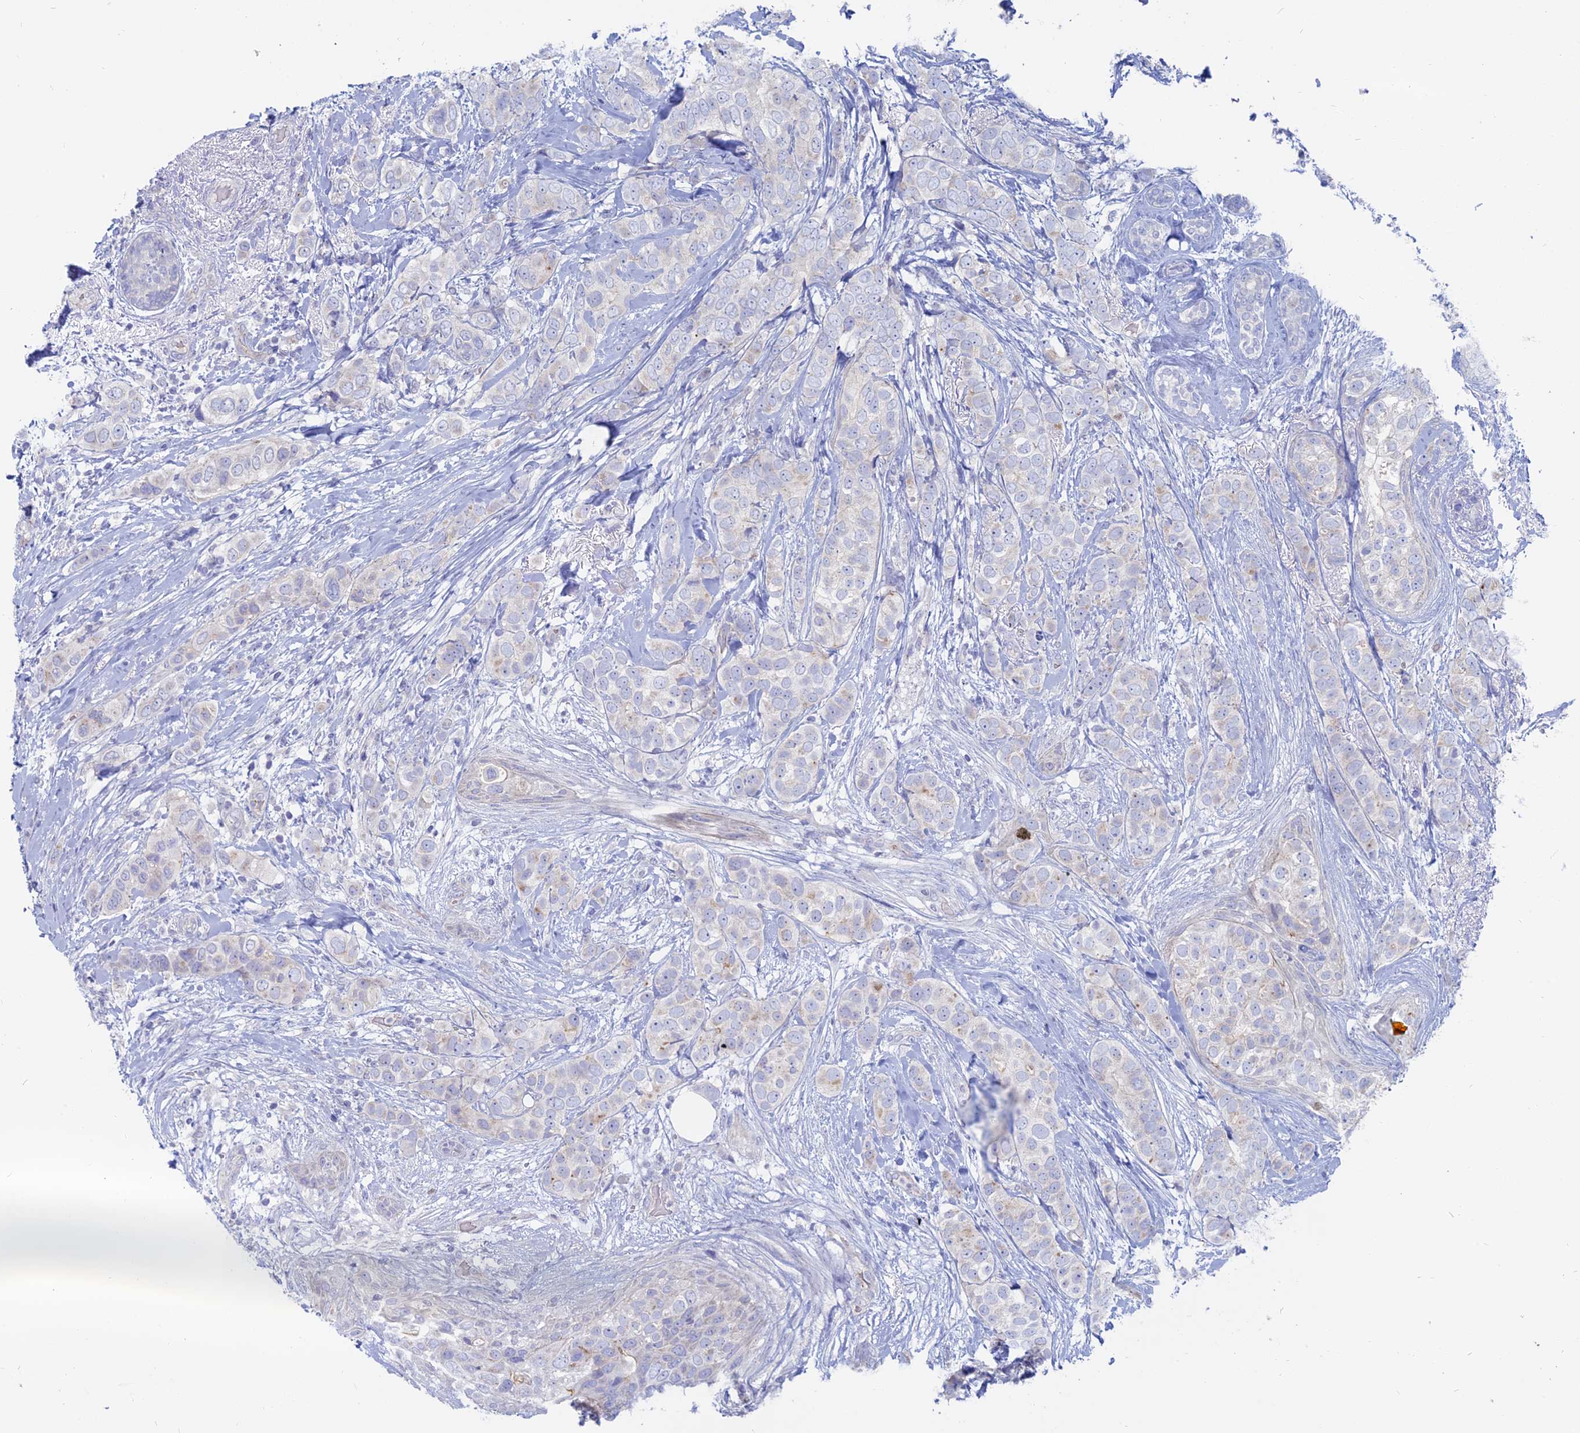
{"staining": {"intensity": "negative", "quantity": "none", "location": "none"}, "tissue": "breast cancer", "cell_type": "Tumor cells", "image_type": "cancer", "snomed": [{"axis": "morphology", "description": "Lobular carcinoma"}, {"axis": "topography", "description": "Breast"}], "caption": "Immunohistochemical staining of breast cancer (lobular carcinoma) reveals no significant expression in tumor cells.", "gene": "TBC1D30", "patient": {"sex": "female", "age": 51}}